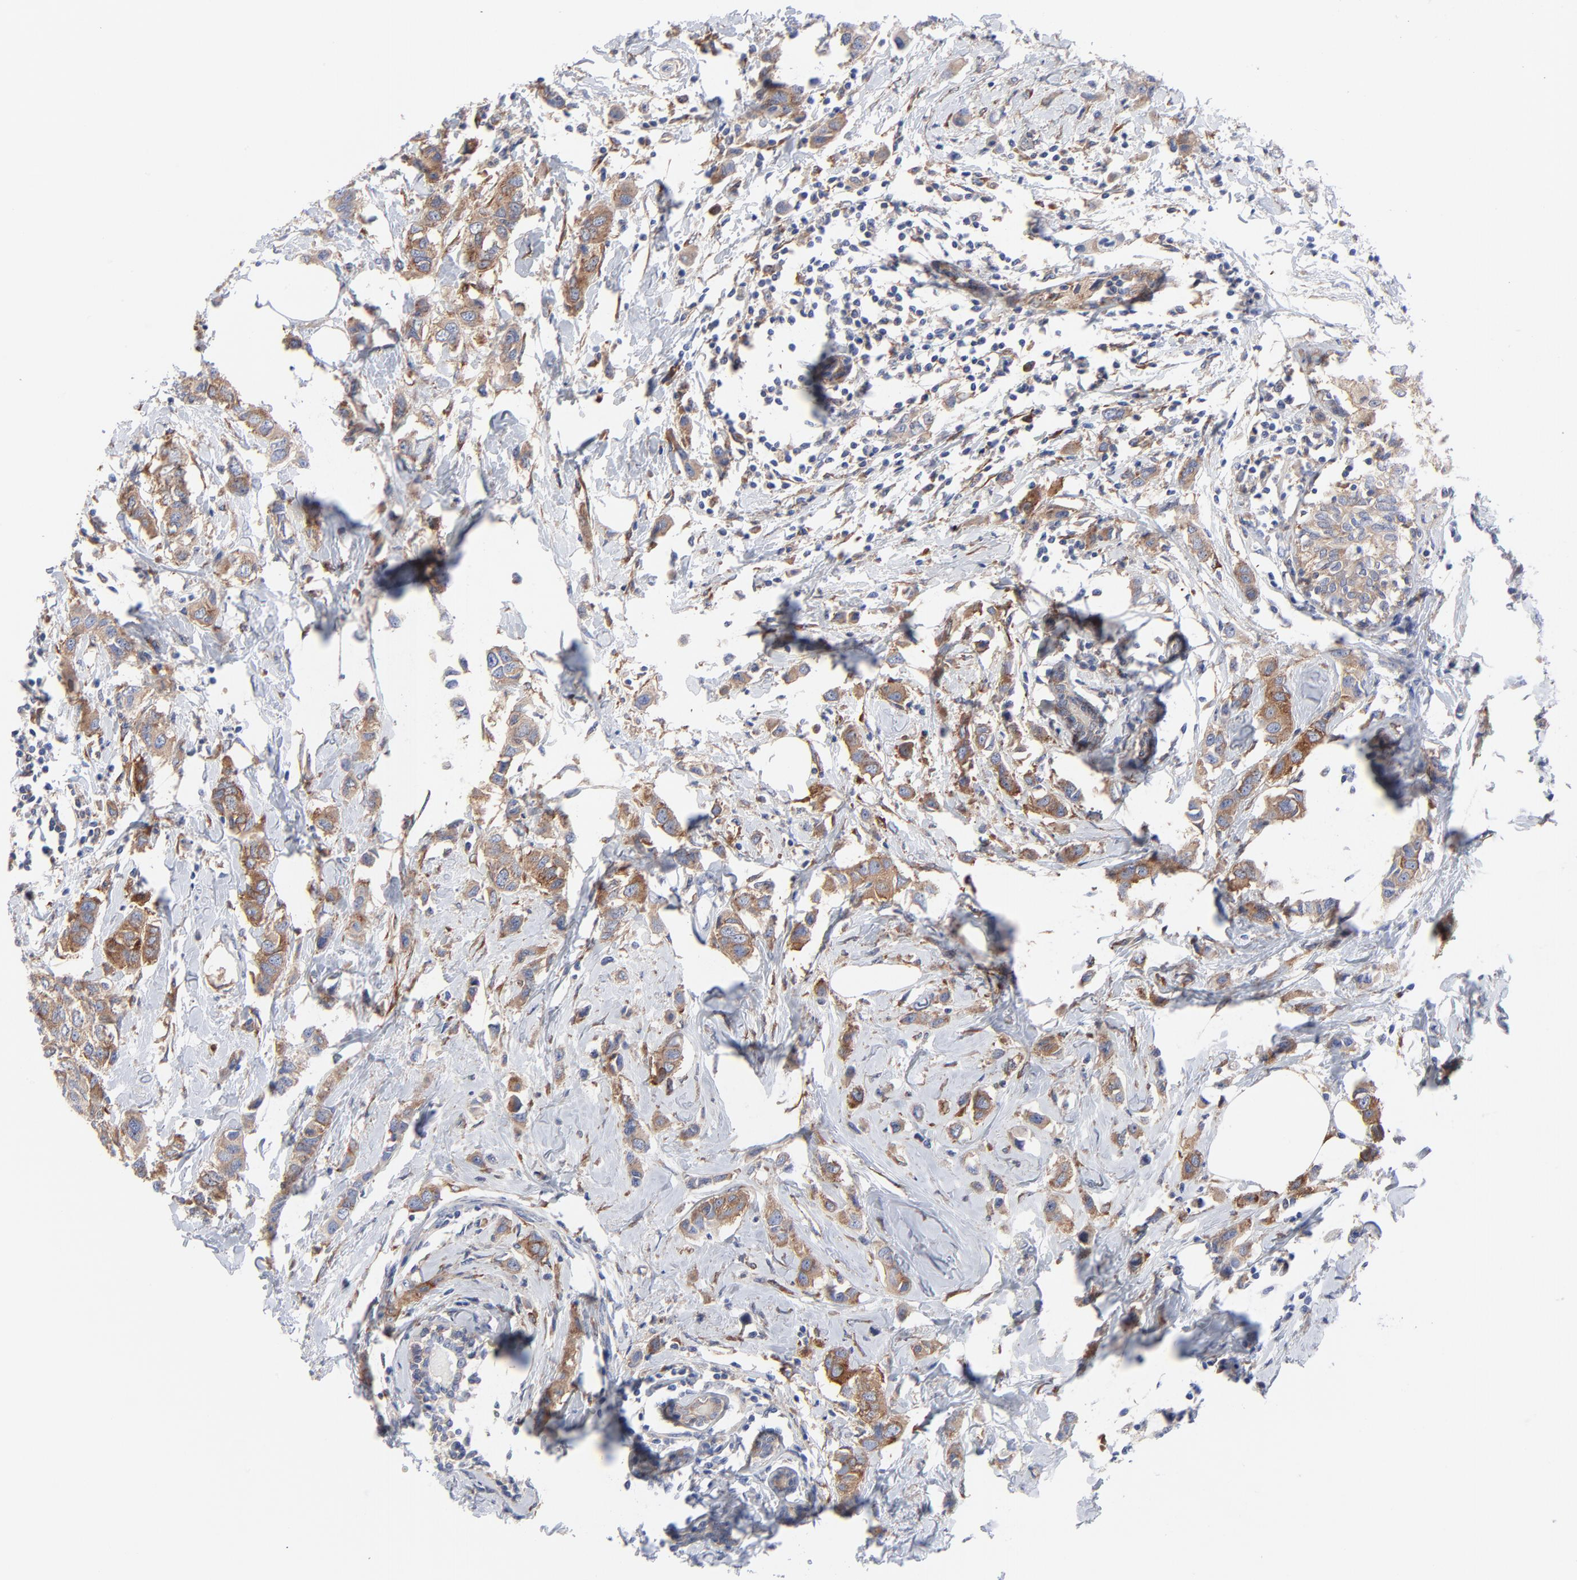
{"staining": {"intensity": "moderate", "quantity": ">75%", "location": "cytoplasmic/membranous"}, "tissue": "breast cancer", "cell_type": "Tumor cells", "image_type": "cancer", "snomed": [{"axis": "morphology", "description": "Normal tissue, NOS"}, {"axis": "morphology", "description": "Duct carcinoma"}, {"axis": "topography", "description": "Breast"}], "caption": "This is an image of IHC staining of invasive ductal carcinoma (breast), which shows moderate positivity in the cytoplasmic/membranous of tumor cells.", "gene": "STAT2", "patient": {"sex": "female", "age": 50}}